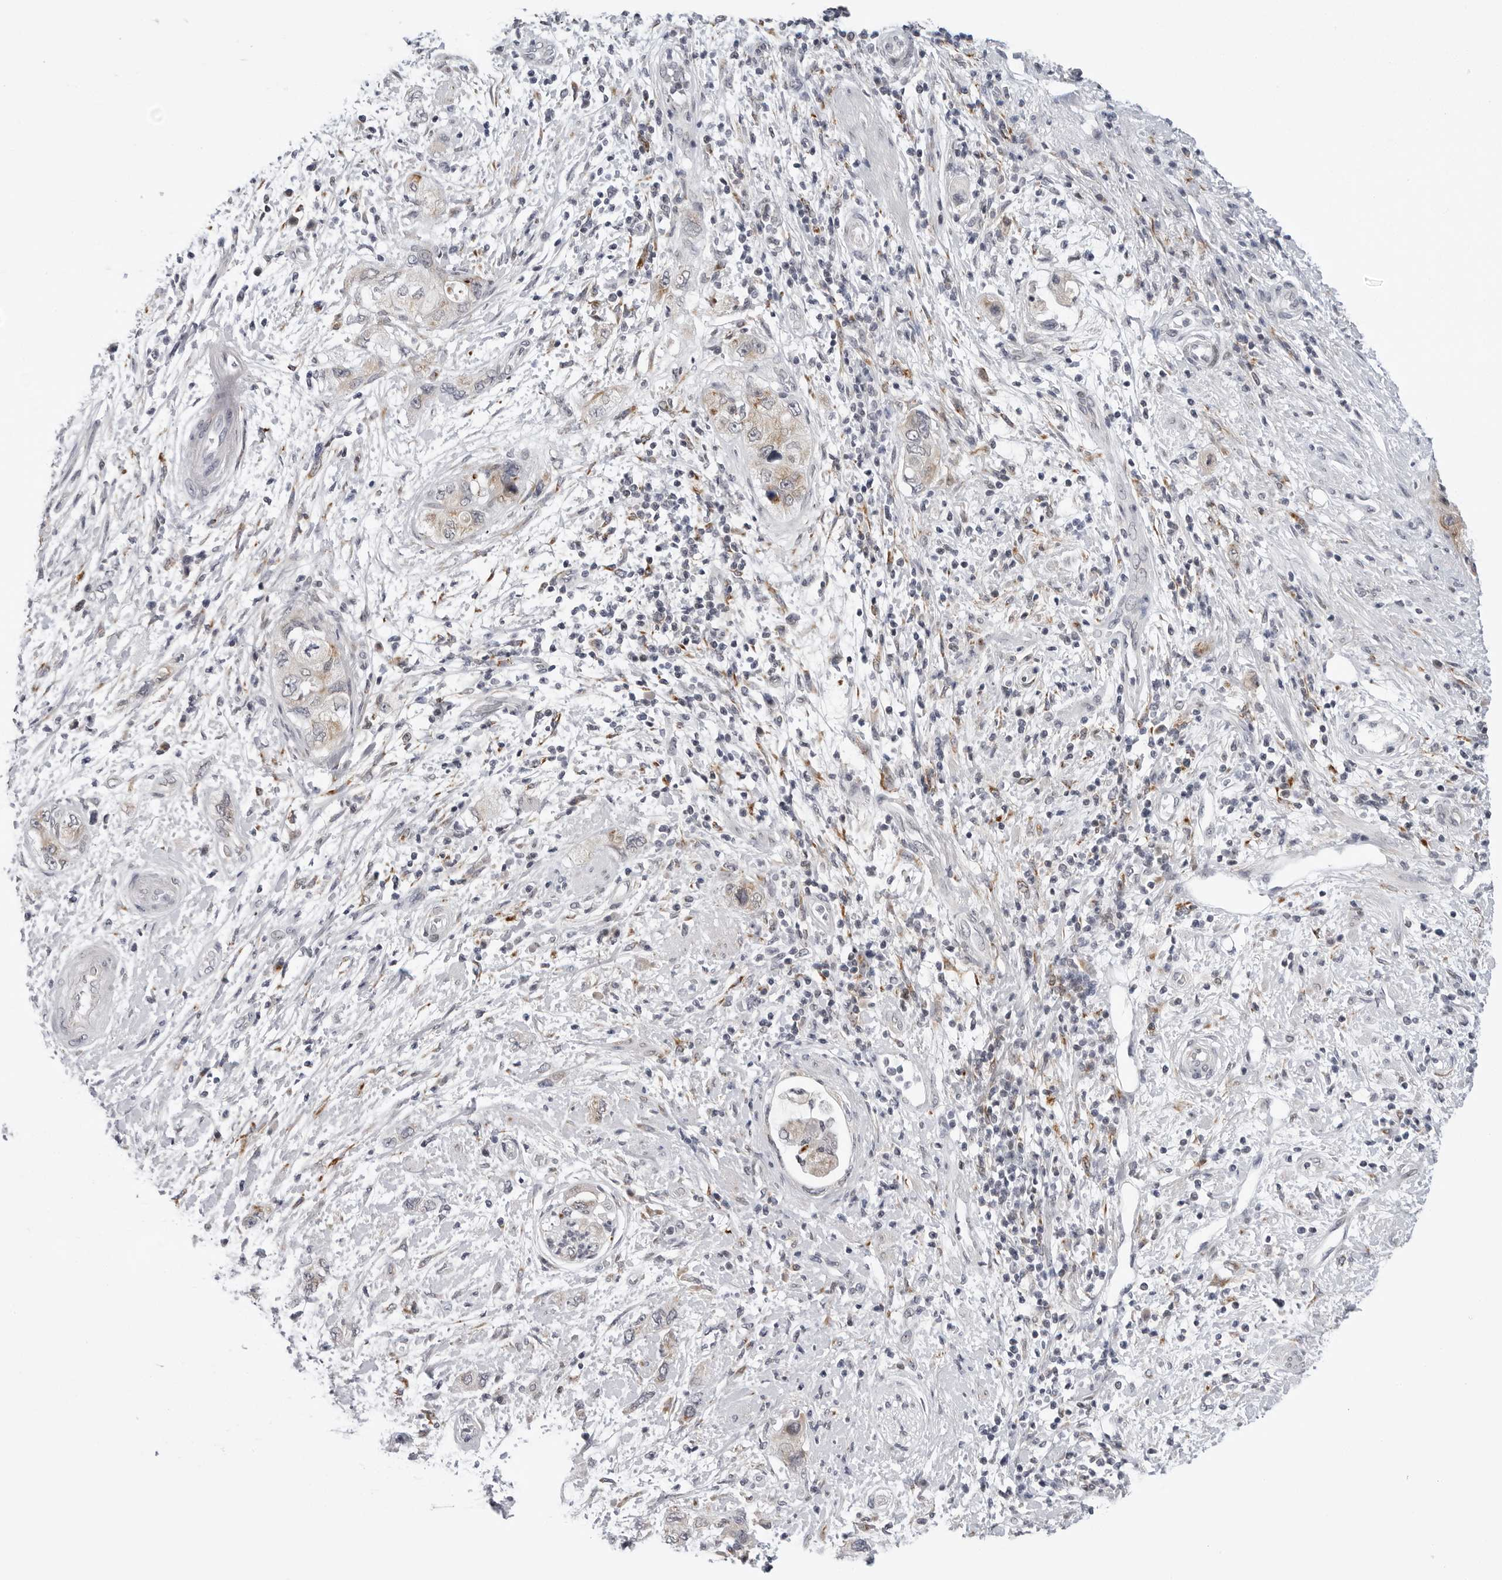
{"staining": {"intensity": "moderate", "quantity": "25%-75%", "location": "cytoplasmic/membranous"}, "tissue": "pancreatic cancer", "cell_type": "Tumor cells", "image_type": "cancer", "snomed": [{"axis": "morphology", "description": "Adenocarcinoma, NOS"}, {"axis": "topography", "description": "Pancreas"}], "caption": "A photomicrograph showing moderate cytoplasmic/membranous staining in about 25%-75% of tumor cells in pancreatic adenocarcinoma, as visualized by brown immunohistochemical staining.", "gene": "CDK20", "patient": {"sex": "female", "age": 73}}